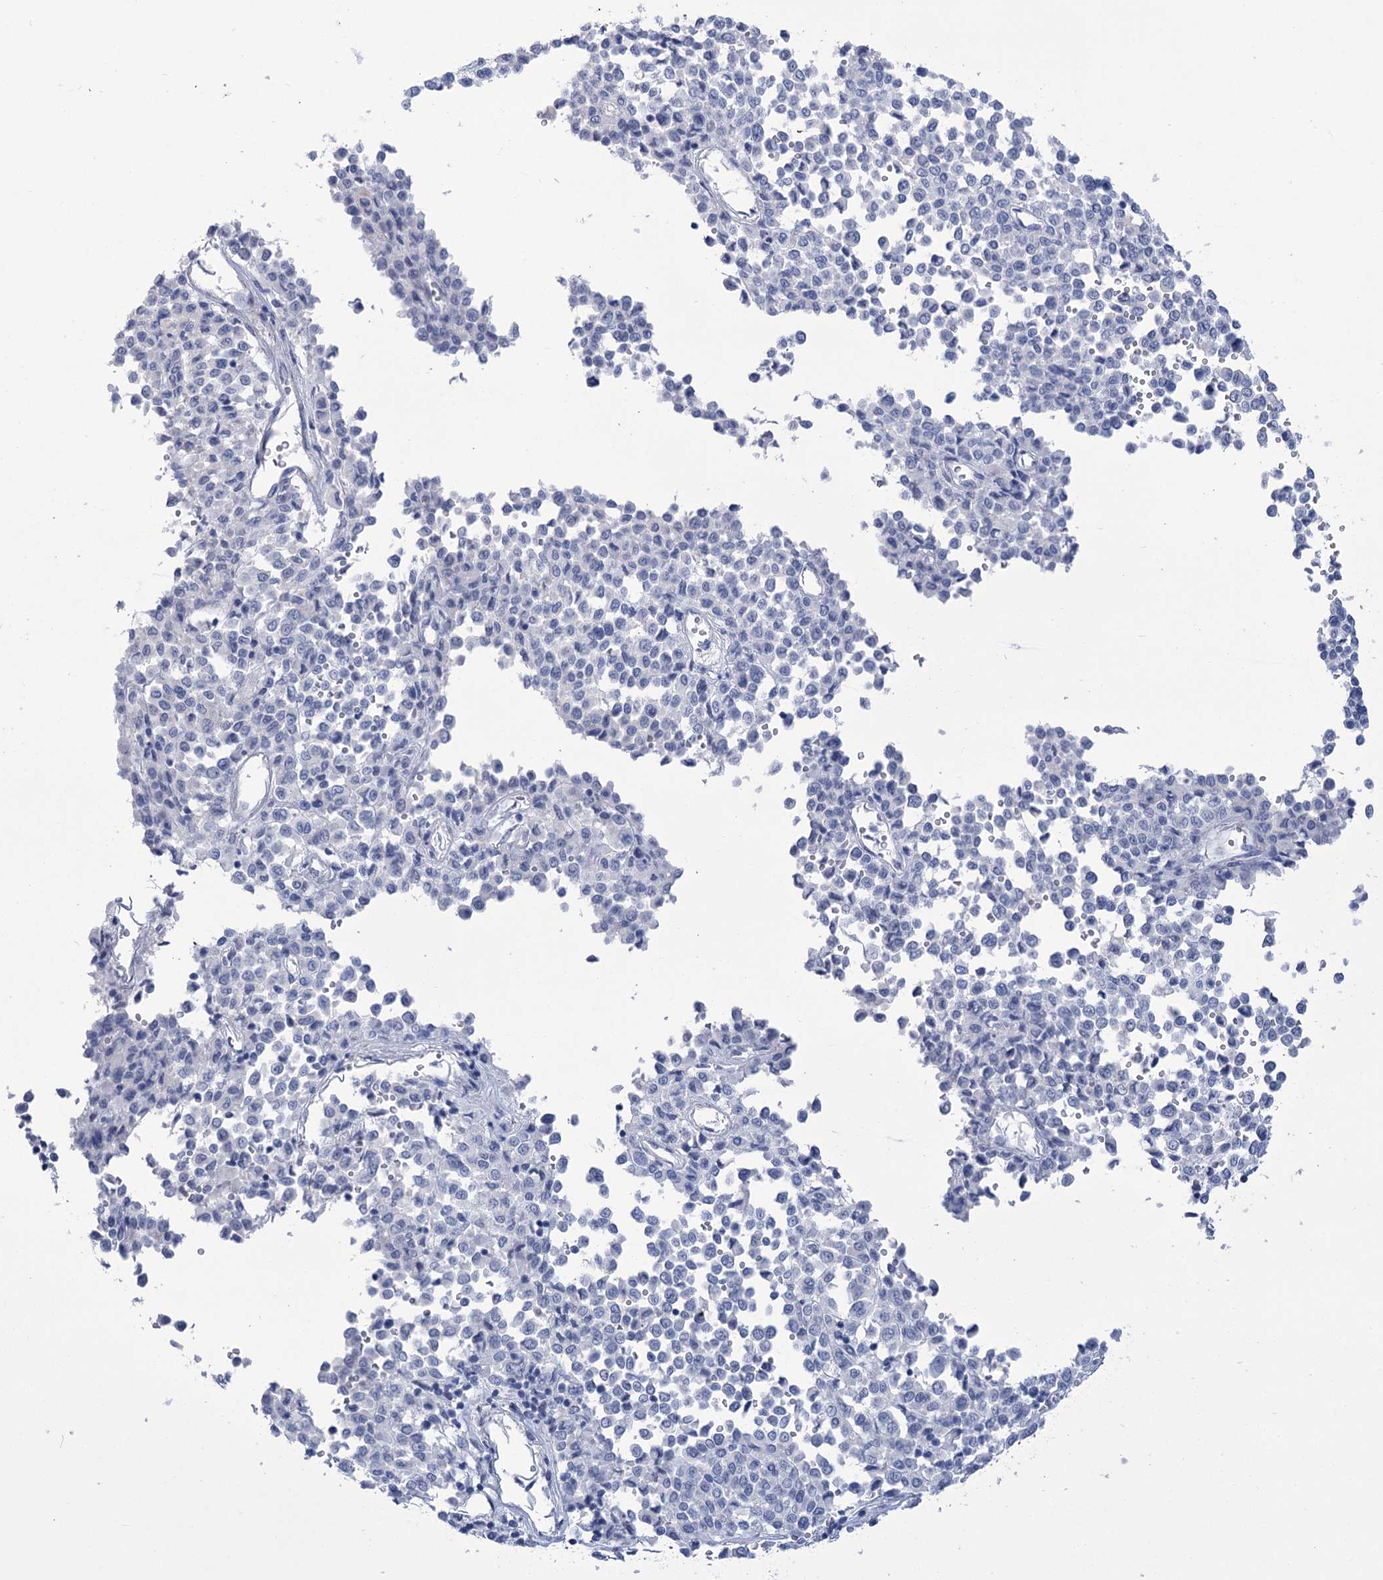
{"staining": {"intensity": "negative", "quantity": "none", "location": "none"}, "tissue": "melanoma", "cell_type": "Tumor cells", "image_type": "cancer", "snomed": [{"axis": "morphology", "description": "Malignant melanoma, Metastatic site"}, {"axis": "topography", "description": "Pancreas"}], "caption": "High magnification brightfield microscopy of melanoma stained with DAB (brown) and counterstained with hematoxylin (blue): tumor cells show no significant expression. (Immunohistochemistry (ihc), brightfield microscopy, high magnification).", "gene": "PBLD", "patient": {"sex": "female", "age": 30}}